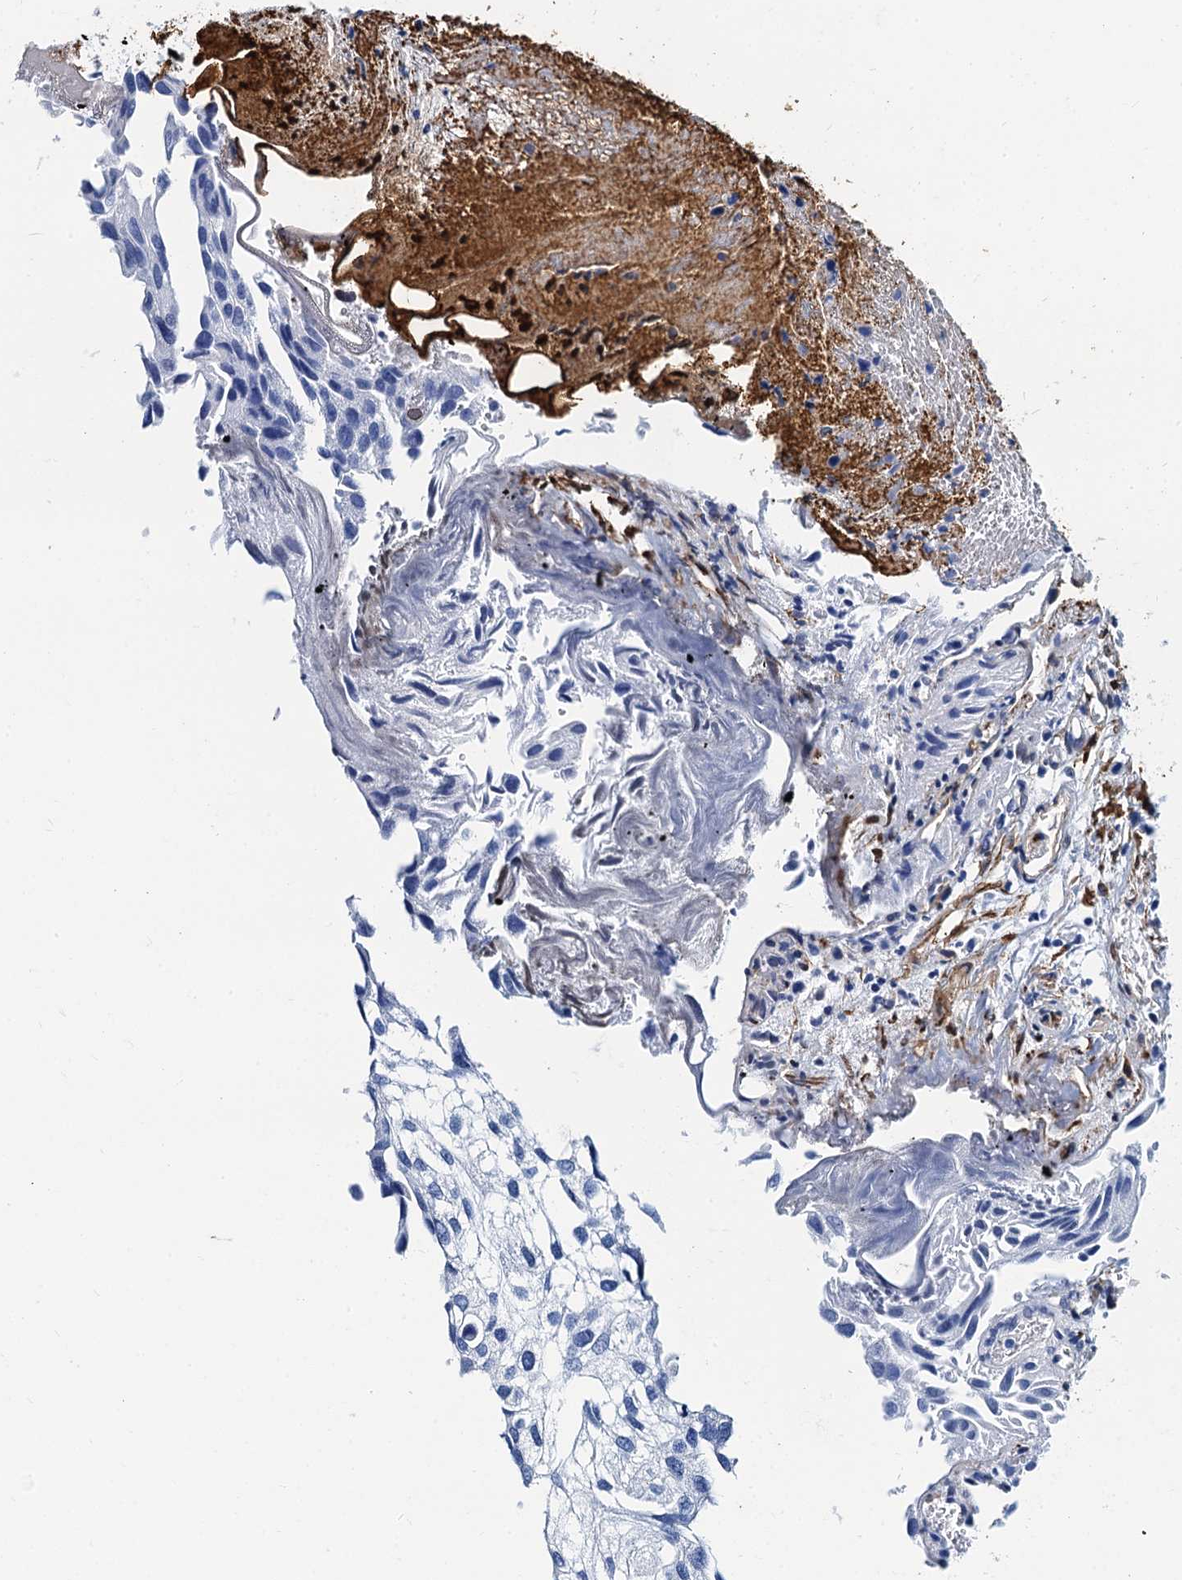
{"staining": {"intensity": "negative", "quantity": "none", "location": "none"}, "tissue": "urothelial cancer", "cell_type": "Tumor cells", "image_type": "cancer", "snomed": [{"axis": "morphology", "description": "Urothelial carcinoma, Low grade"}, {"axis": "topography", "description": "Urinary bladder"}], "caption": "This is an IHC photomicrograph of urothelial cancer. There is no expression in tumor cells.", "gene": "CAVIN2", "patient": {"sex": "female", "age": 89}}